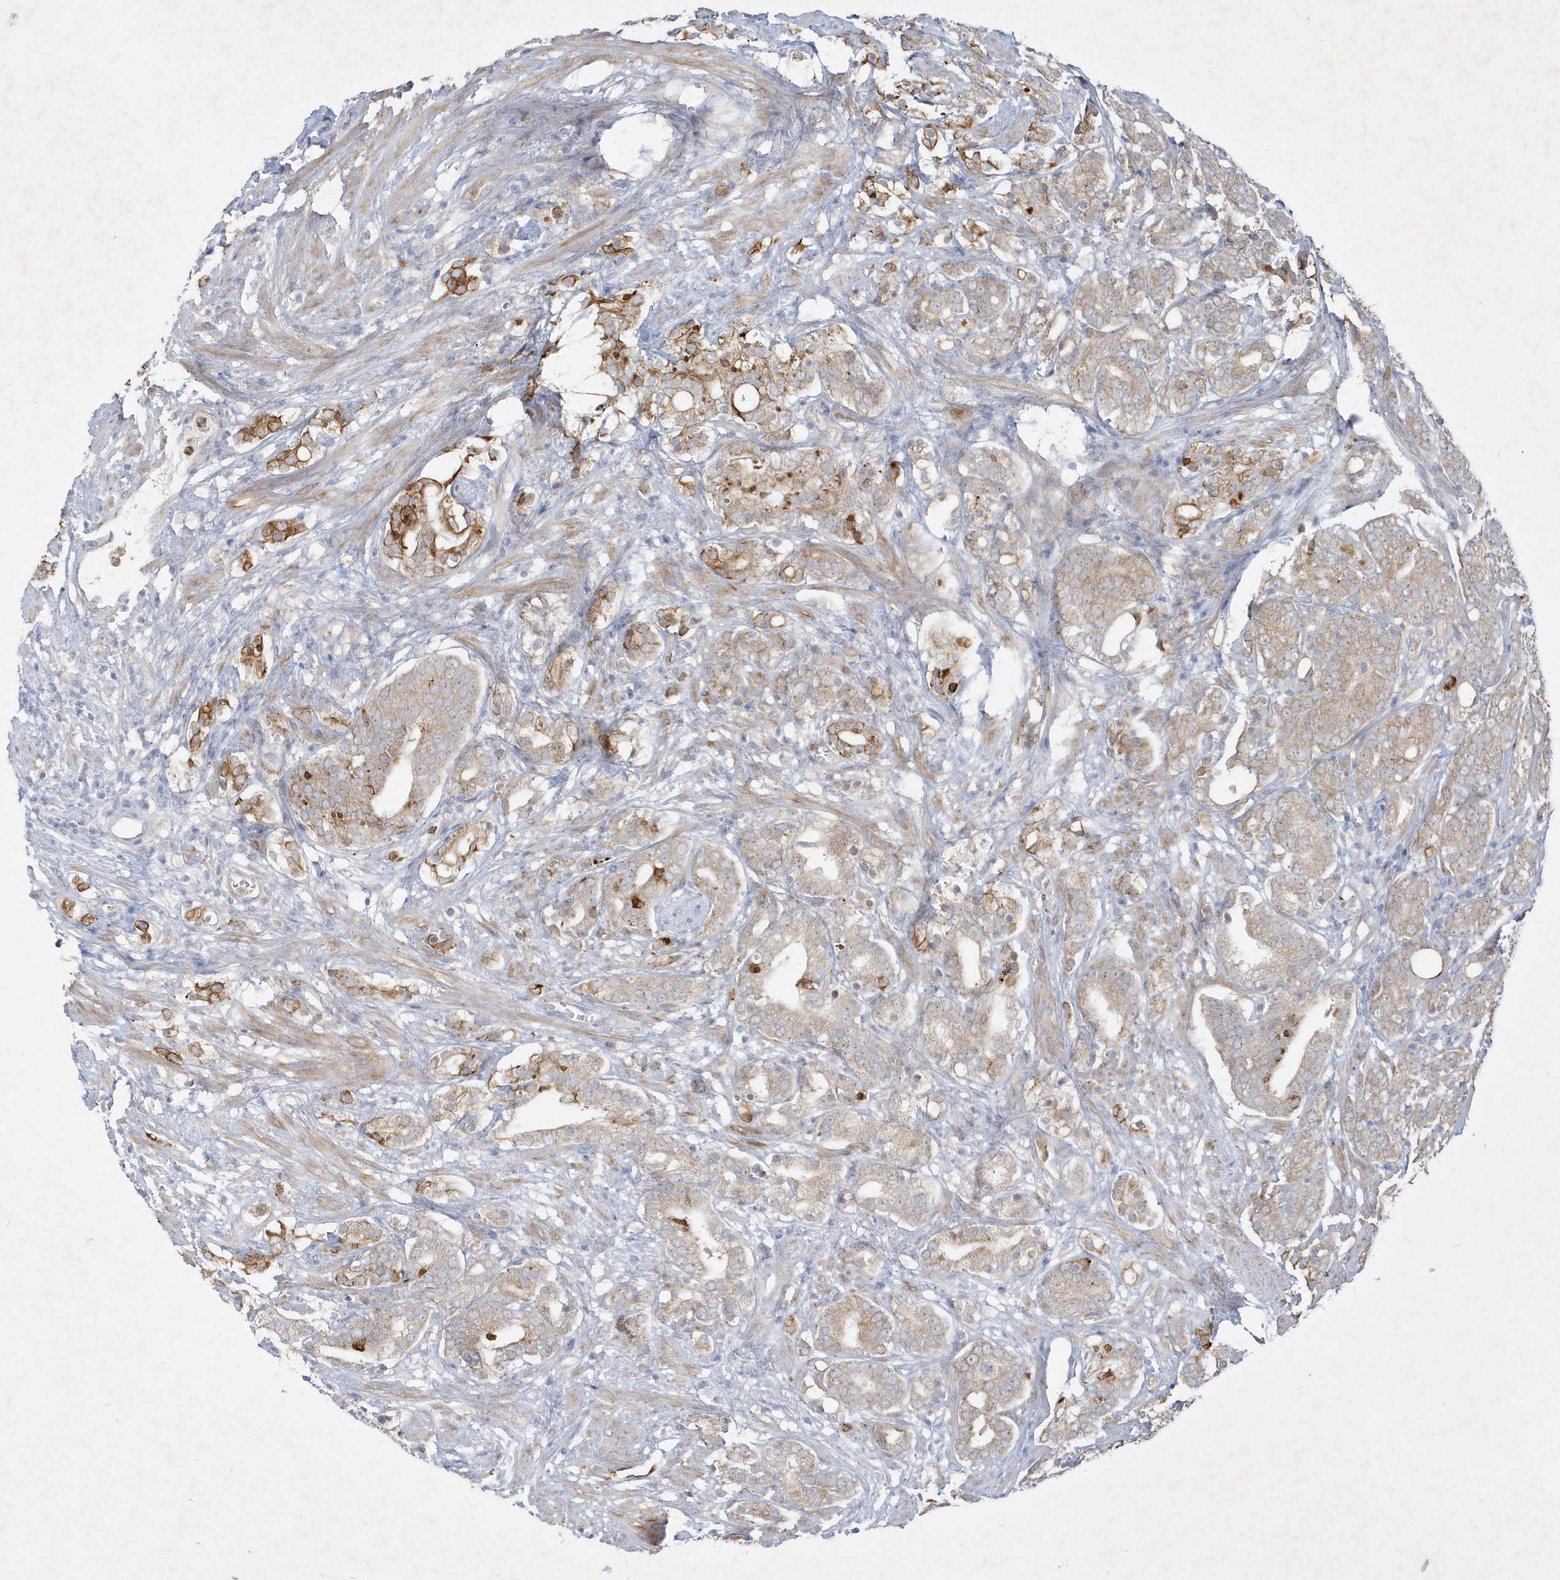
{"staining": {"intensity": "moderate", "quantity": "<25%", "location": "cytoplasmic/membranous"}, "tissue": "prostate cancer", "cell_type": "Tumor cells", "image_type": "cancer", "snomed": [{"axis": "morphology", "description": "Adenocarcinoma, High grade"}, {"axis": "topography", "description": "Prostate"}], "caption": "Immunohistochemistry (IHC) of human prostate cancer displays low levels of moderate cytoplasmic/membranous expression in approximately <25% of tumor cells.", "gene": "LARS1", "patient": {"sex": "male", "age": 57}}